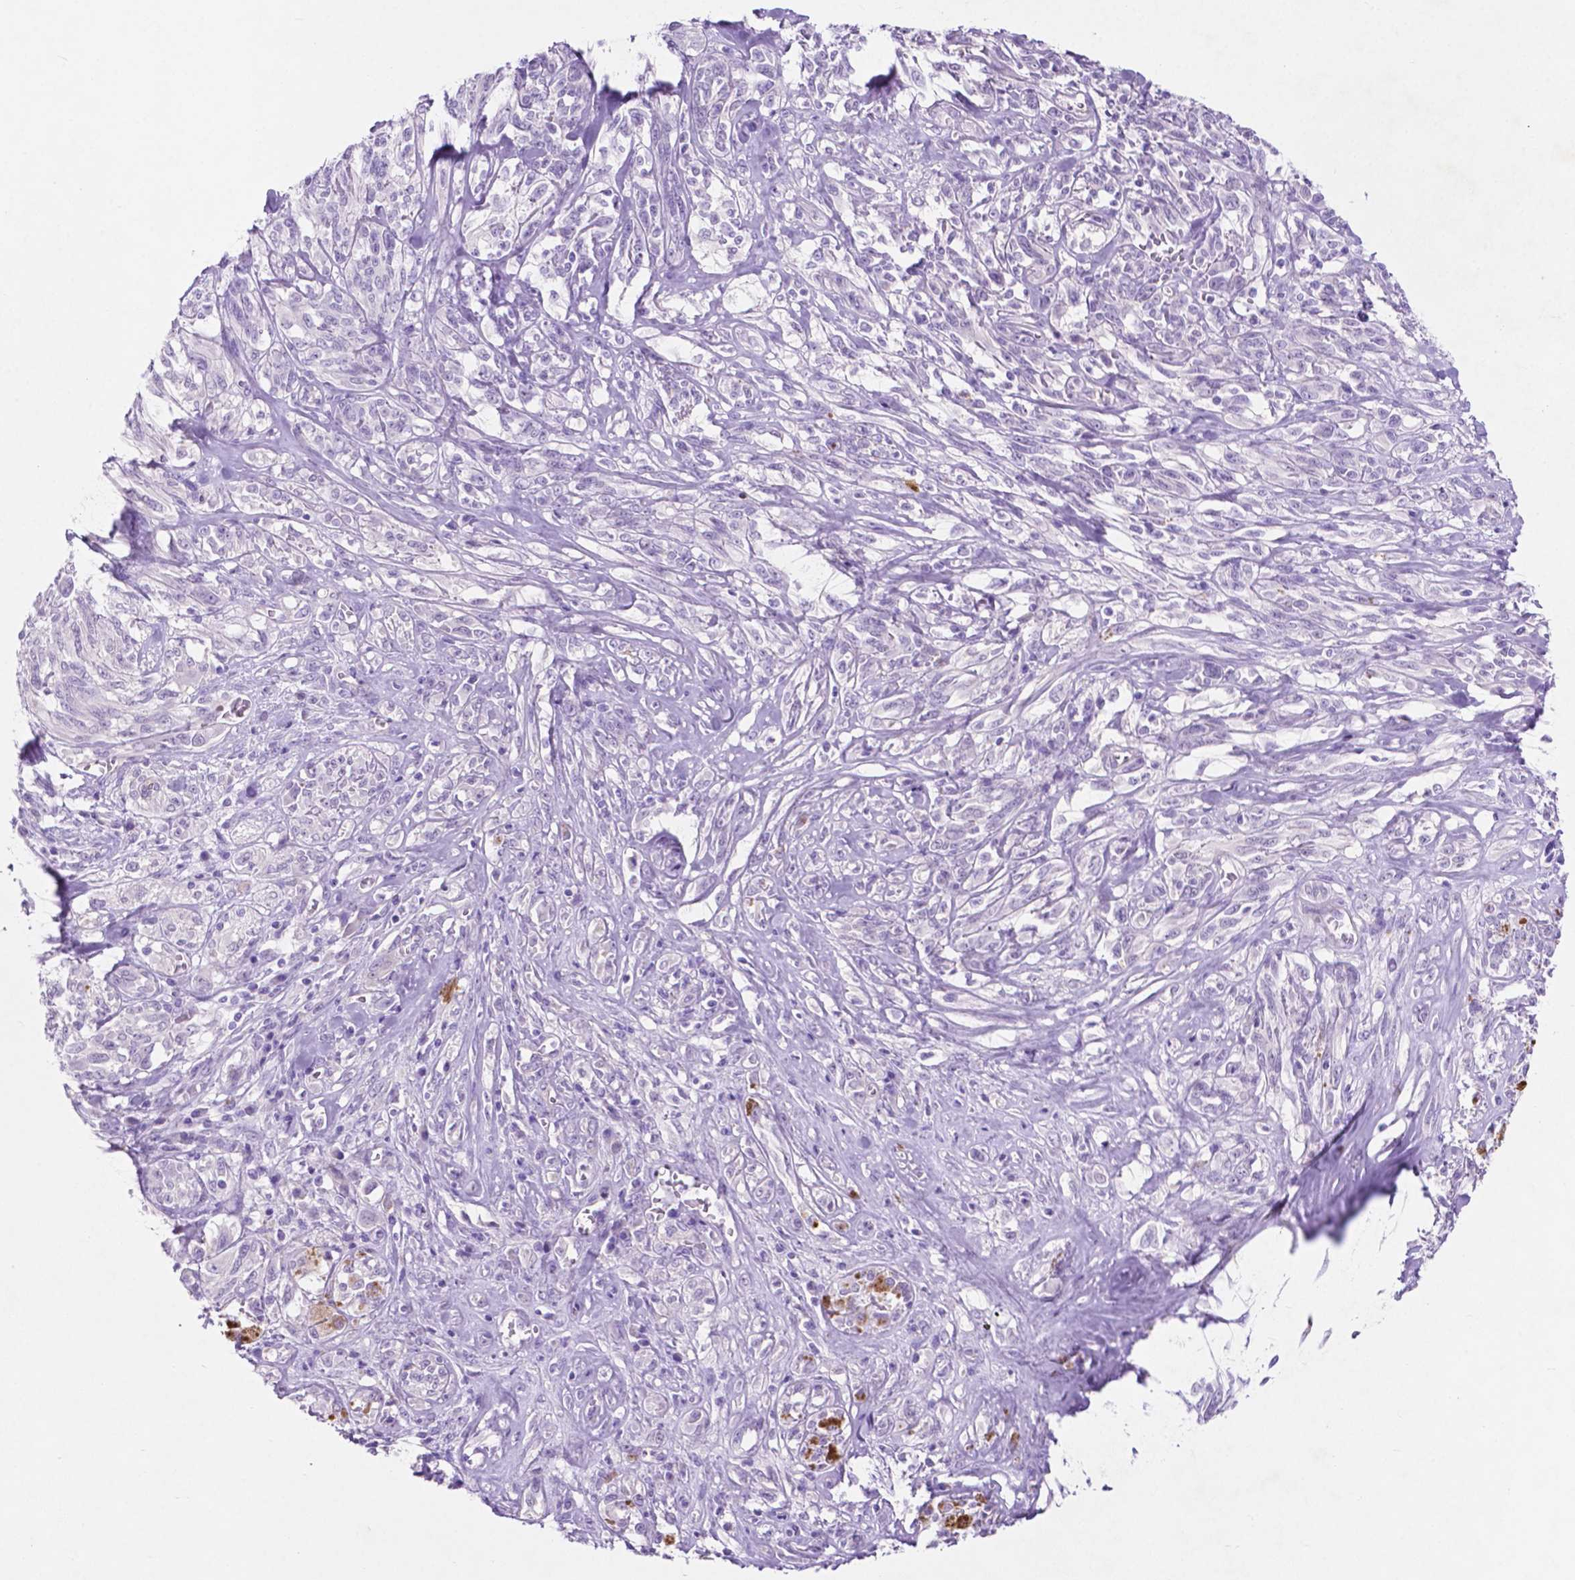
{"staining": {"intensity": "negative", "quantity": "none", "location": "none"}, "tissue": "melanoma", "cell_type": "Tumor cells", "image_type": "cancer", "snomed": [{"axis": "morphology", "description": "Malignant melanoma, NOS"}, {"axis": "topography", "description": "Skin"}], "caption": "Immunohistochemistry histopathology image of human melanoma stained for a protein (brown), which shows no expression in tumor cells.", "gene": "ASPG", "patient": {"sex": "female", "age": 91}}